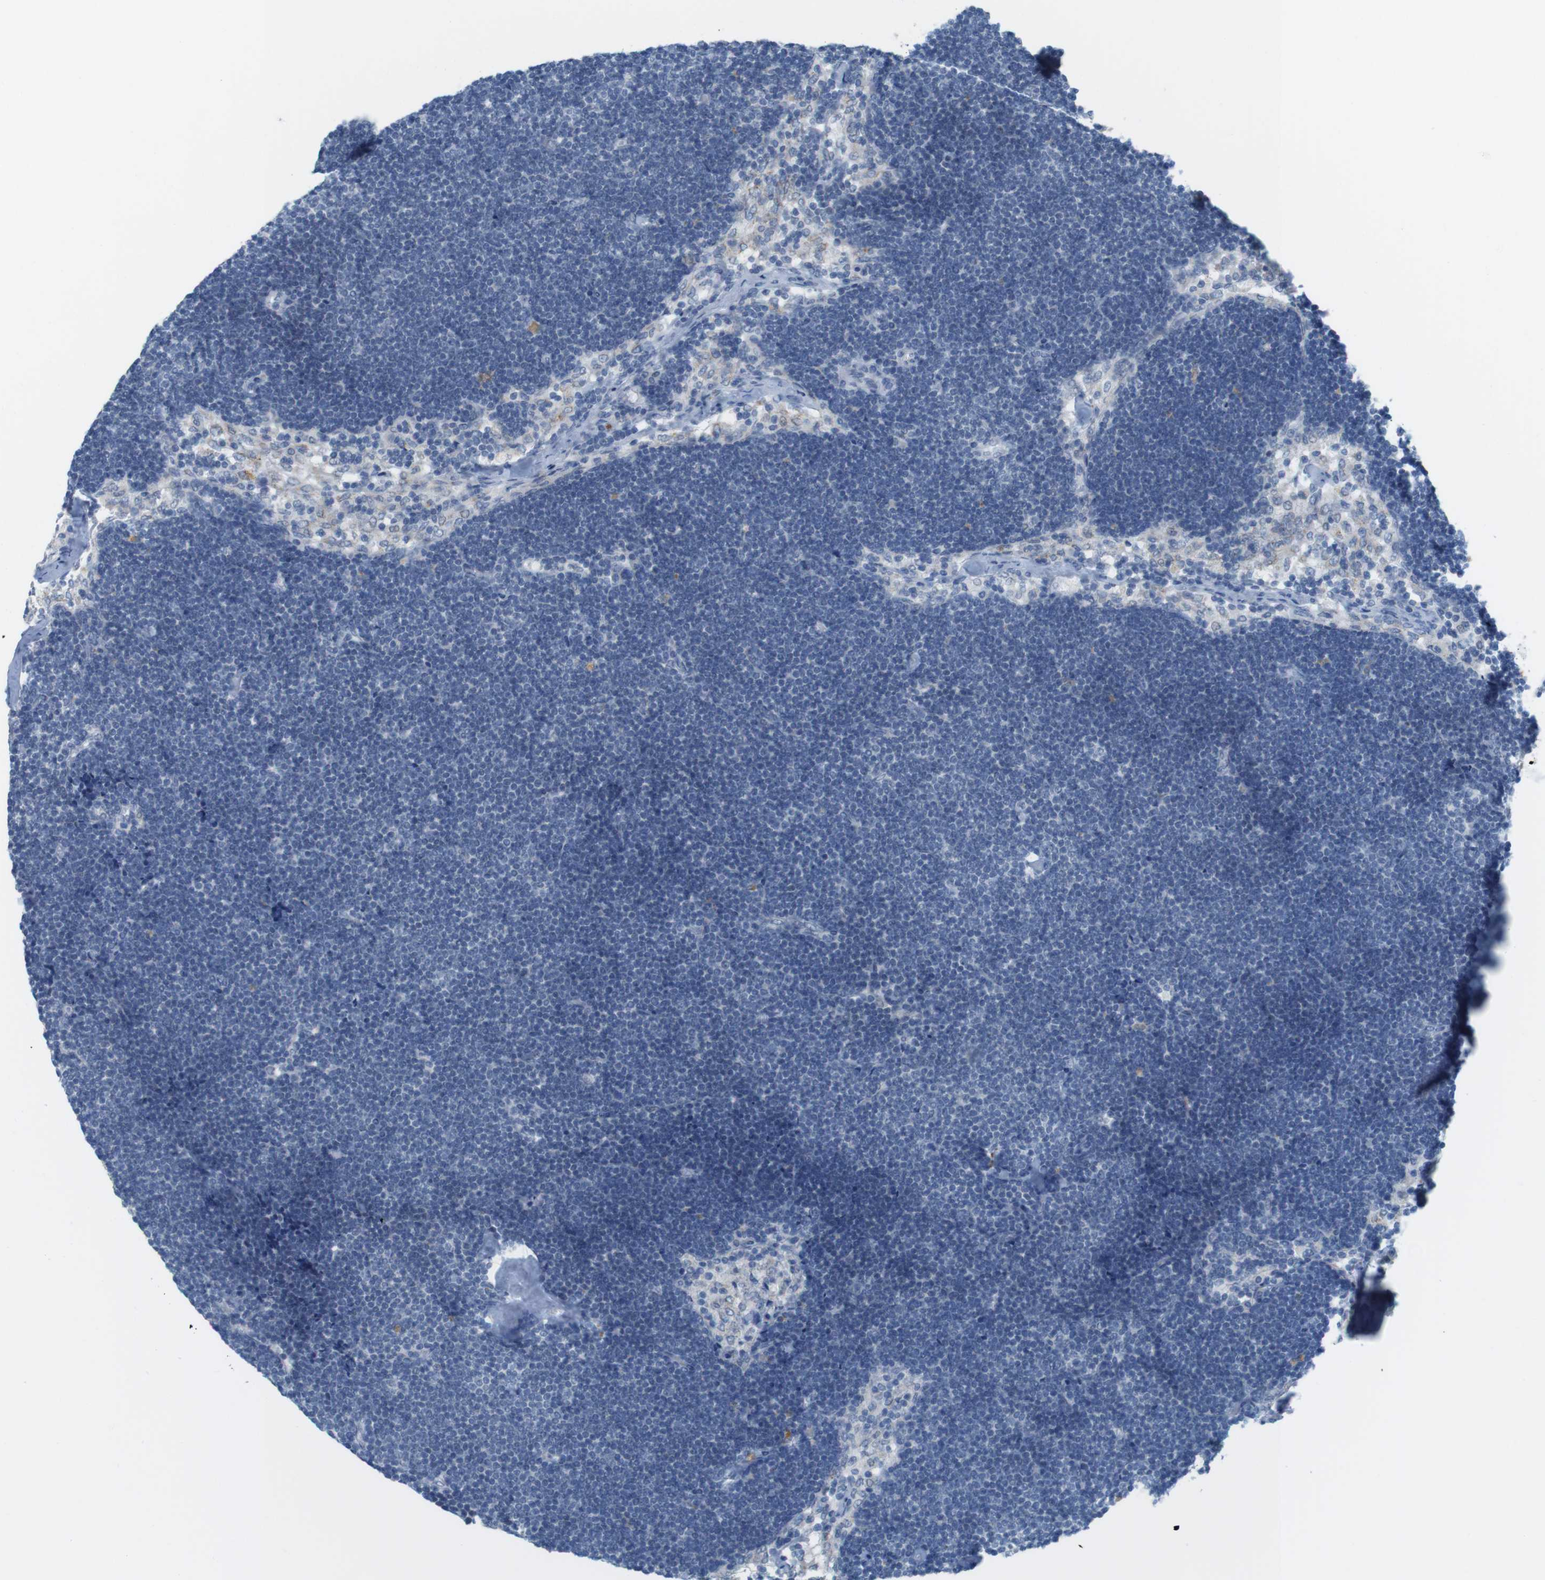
{"staining": {"intensity": "negative", "quantity": "none", "location": "none"}, "tissue": "lymph node", "cell_type": "Germinal center cells", "image_type": "normal", "snomed": [{"axis": "morphology", "description": "Normal tissue, NOS"}, {"axis": "topography", "description": "Lymph node"}], "caption": "Immunohistochemistry of normal lymph node shows no expression in germinal center cells. (IHC, brightfield microscopy, high magnification).", "gene": "YIPF1", "patient": {"sex": "male", "age": 63}}